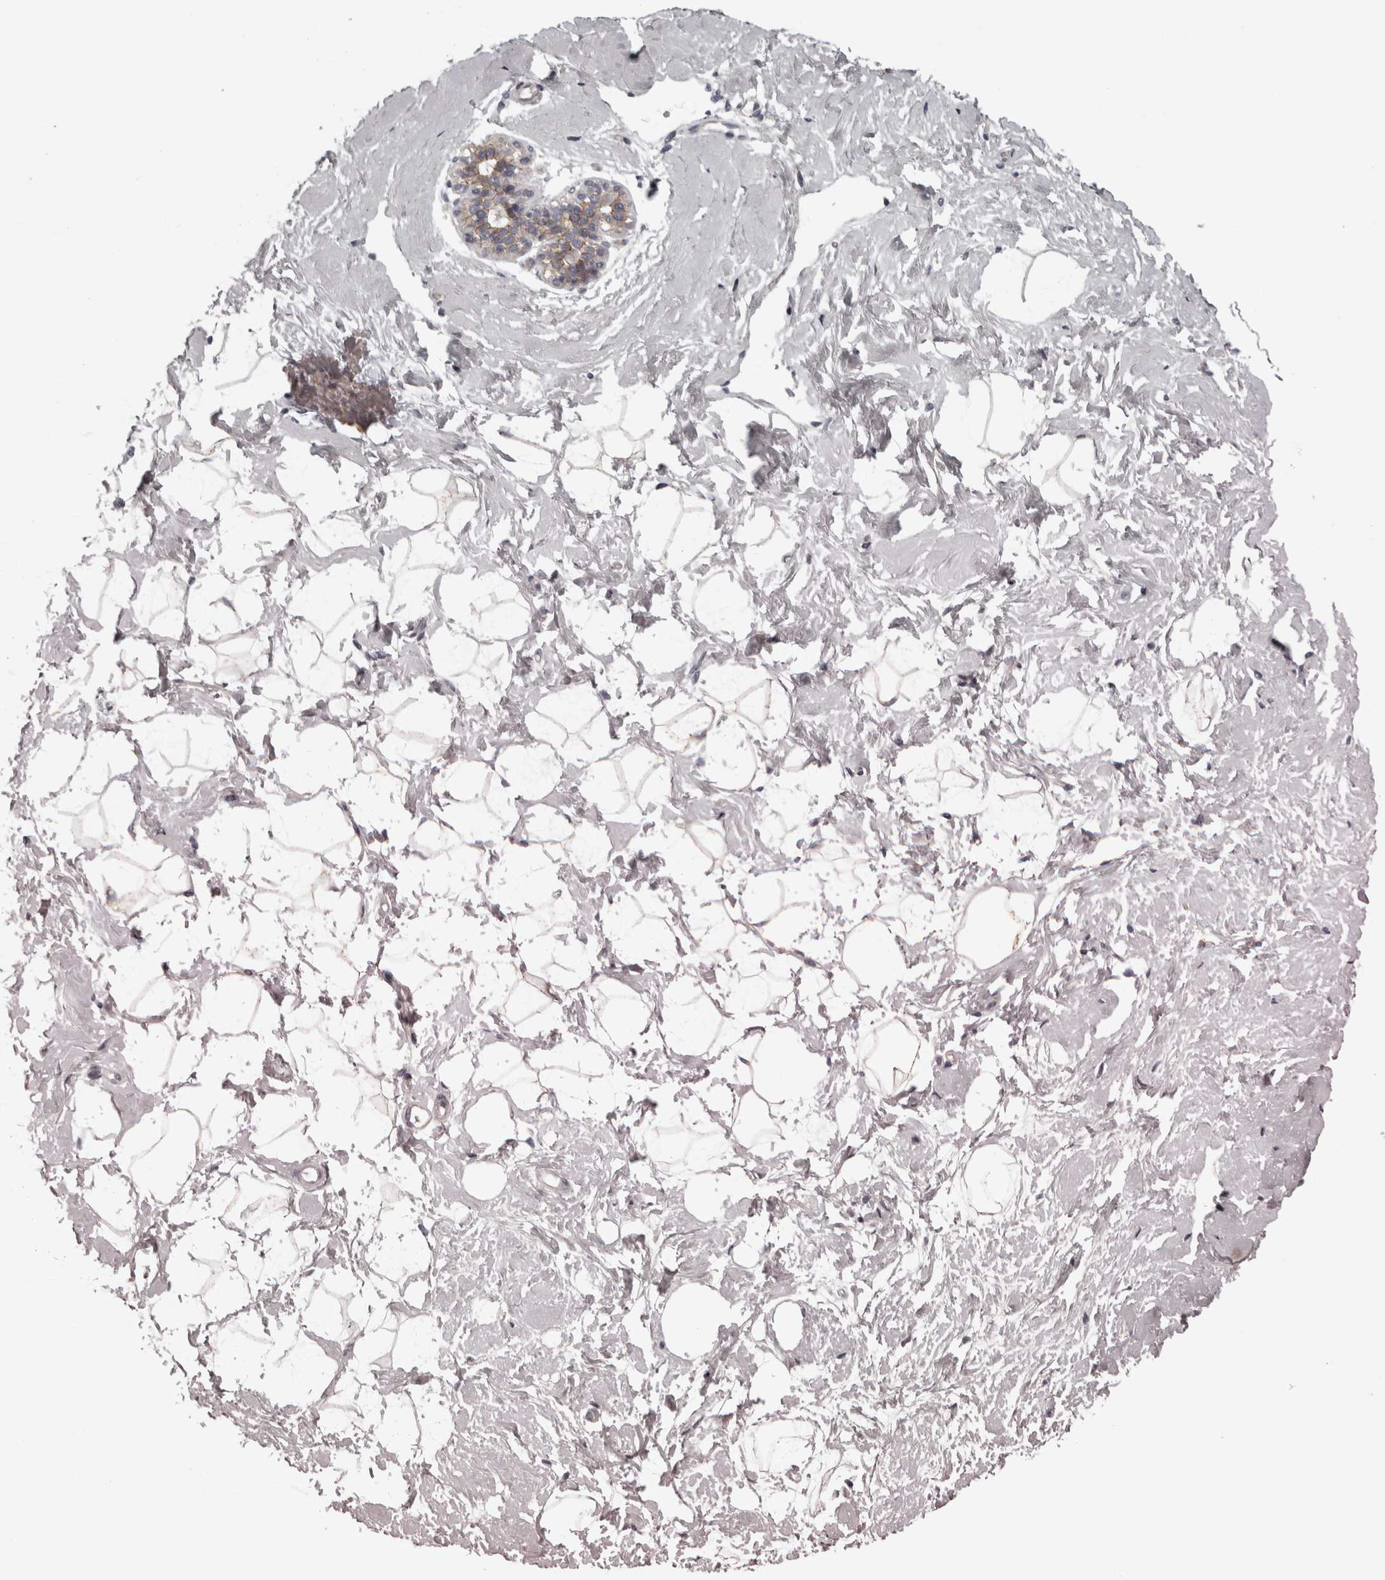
{"staining": {"intensity": "weak", "quantity": "25%-75%", "location": "cytoplasmic/membranous"}, "tissue": "breast", "cell_type": "Adipocytes", "image_type": "normal", "snomed": [{"axis": "morphology", "description": "Normal tissue, NOS"}, {"axis": "topography", "description": "Breast"}], "caption": "Unremarkable breast shows weak cytoplasmic/membranous expression in approximately 25%-75% of adipocytes (DAB (3,3'-diaminobenzidine) IHC, brown staining for protein, blue staining for nuclei)..", "gene": "PCDH17", "patient": {"sex": "female", "age": 23}}